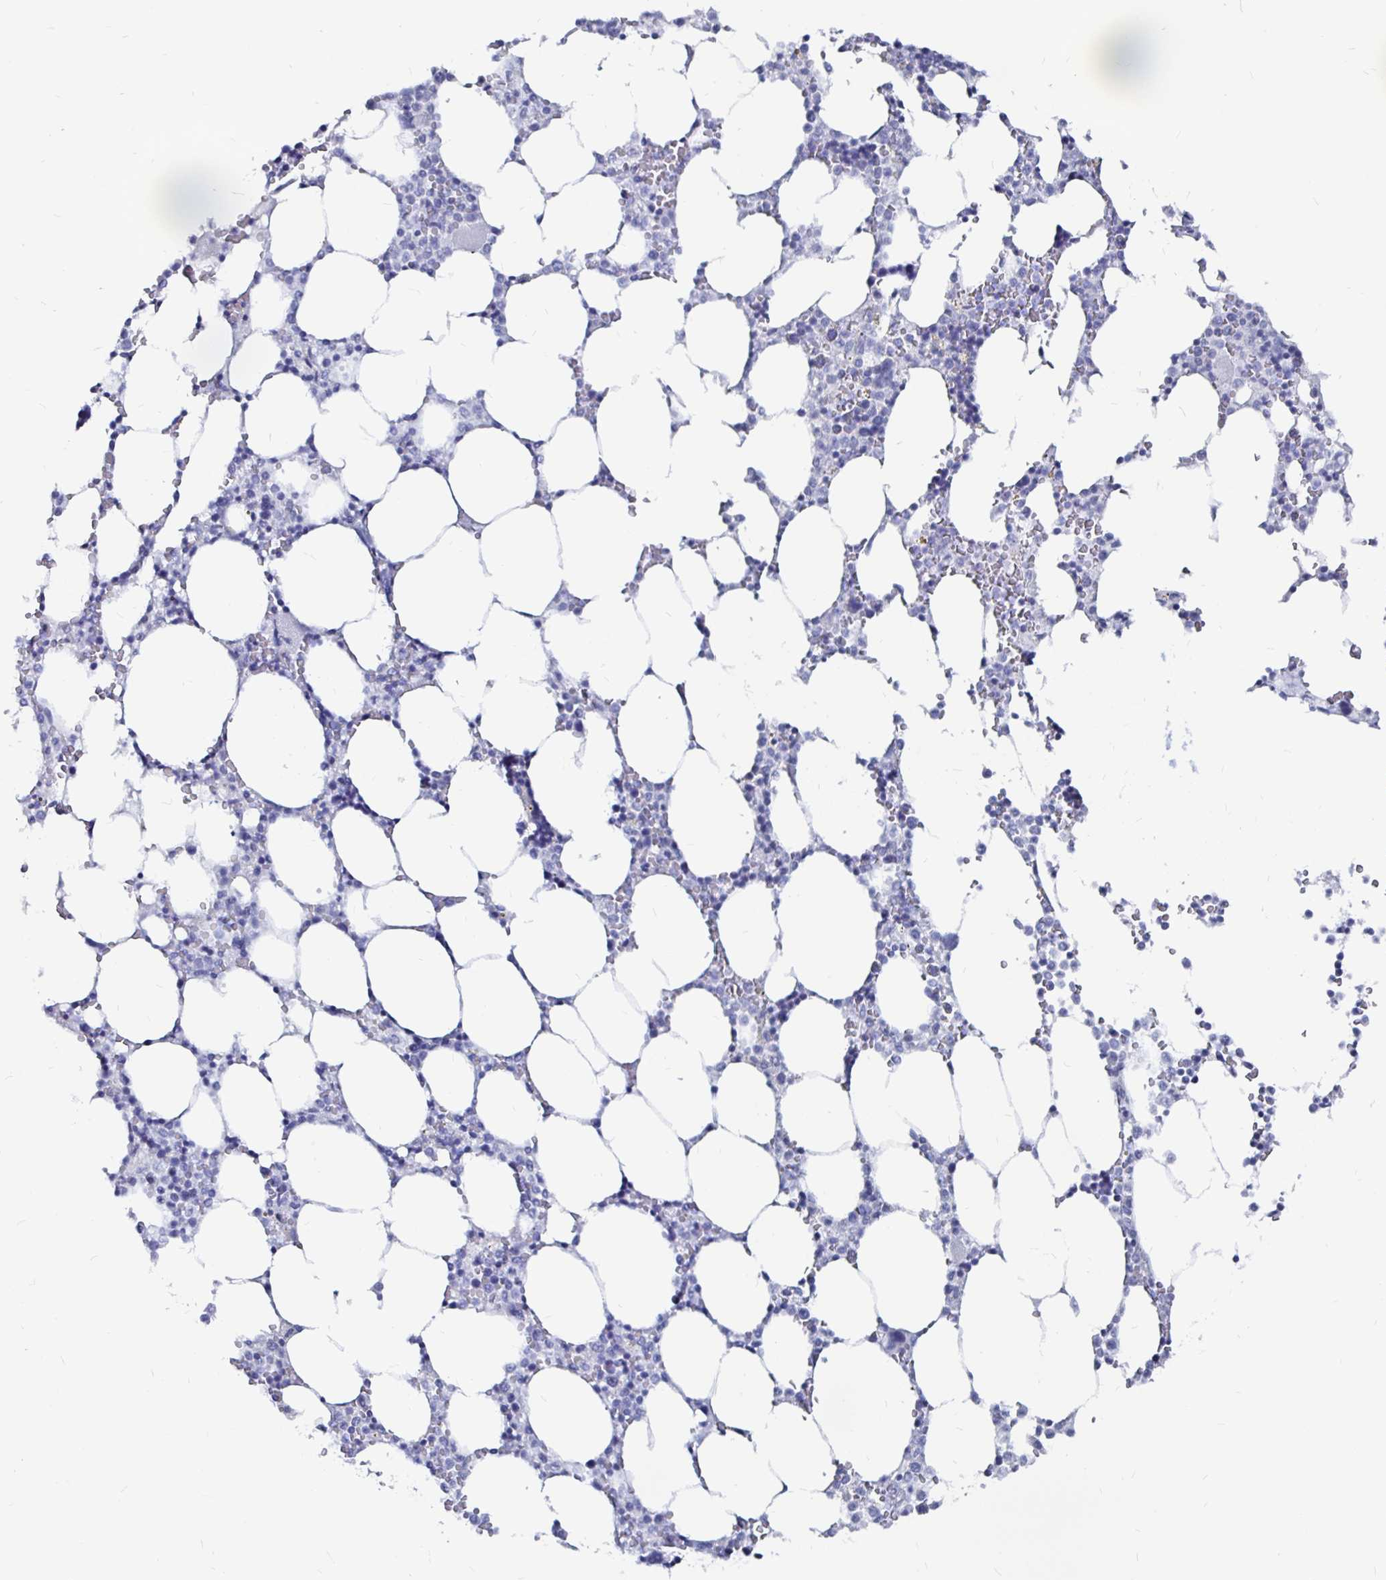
{"staining": {"intensity": "negative", "quantity": "none", "location": "none"}, "tissue": "bone marrow", "cell_type": "Hematopoietic cells", "image_type": "normal", "snomed": [{"axis": "morphology", "description": "Normal tissue, NOS"}, {"axis": "topography", "description": "Bone marrow"}], "caption": "Immunohistochemical staining of benign human bone marrow demonstrates no significant positivity in hematopoietic cells. Nuclei are stained in blue.", "gene": "LUZP4", "patient": {"sex": "male", "age": 64}}